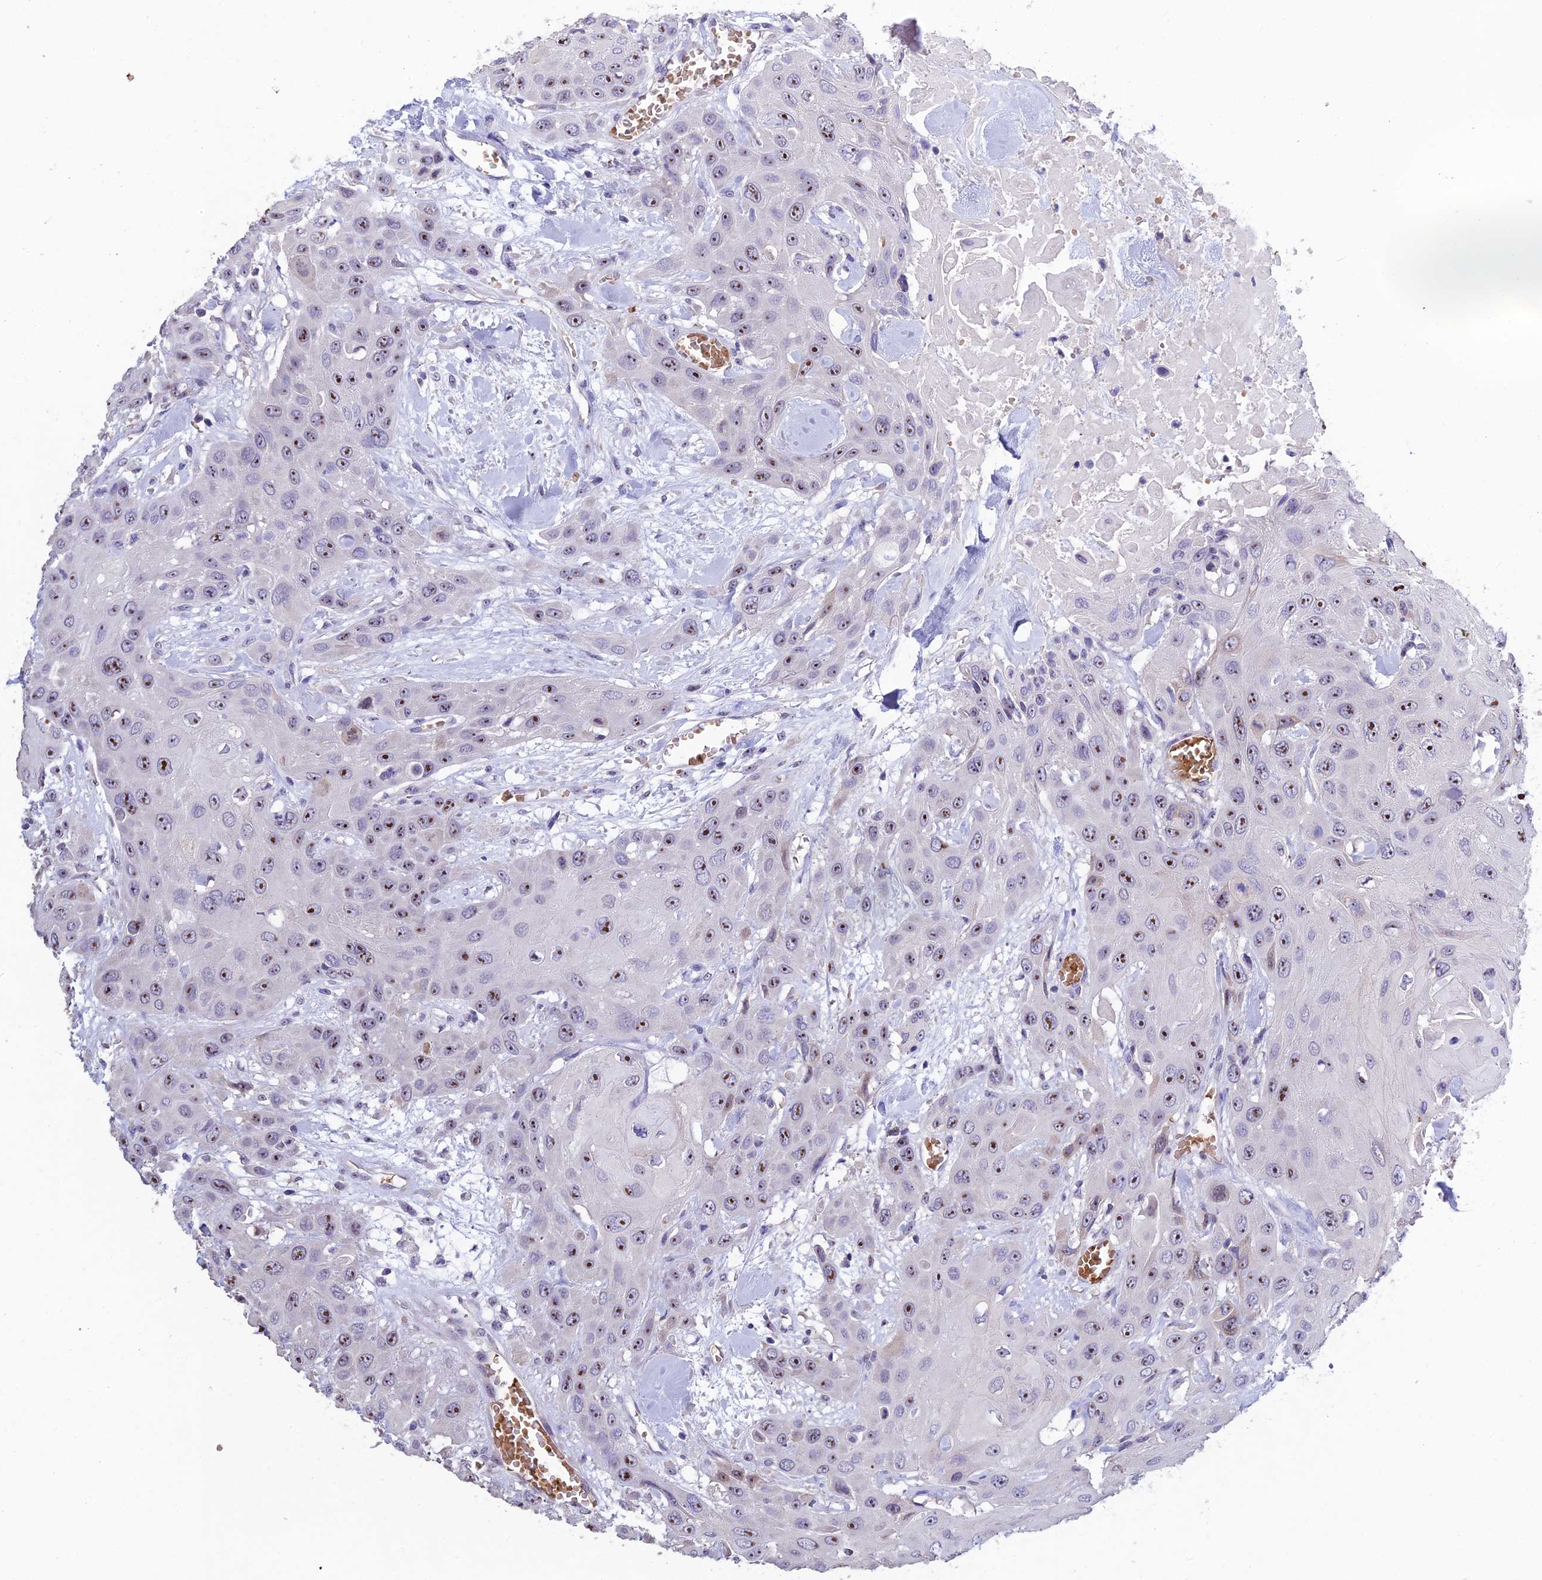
{"staining": {"intensity": "strong", "quantity": ">75%", "location": "nuclear"}, "tissue": "head and neck cancer", "cell_type": "Tumor cells", "image_type": "cancer", "snomed": [{"axis": "morphology", "description": "Squamous cell carcinoma, NOS"}, {"axis": "topography", "description": "Head-Neck"}], "caption": "Head and neck cancer (squamous cell carcinoma) tissue reveals strong nuclear staining in about >75% of tumor cells, visualized by immunohistochemistry.", "gene": "KNOP1", "patient": {"sex": "male", "age": 81}}